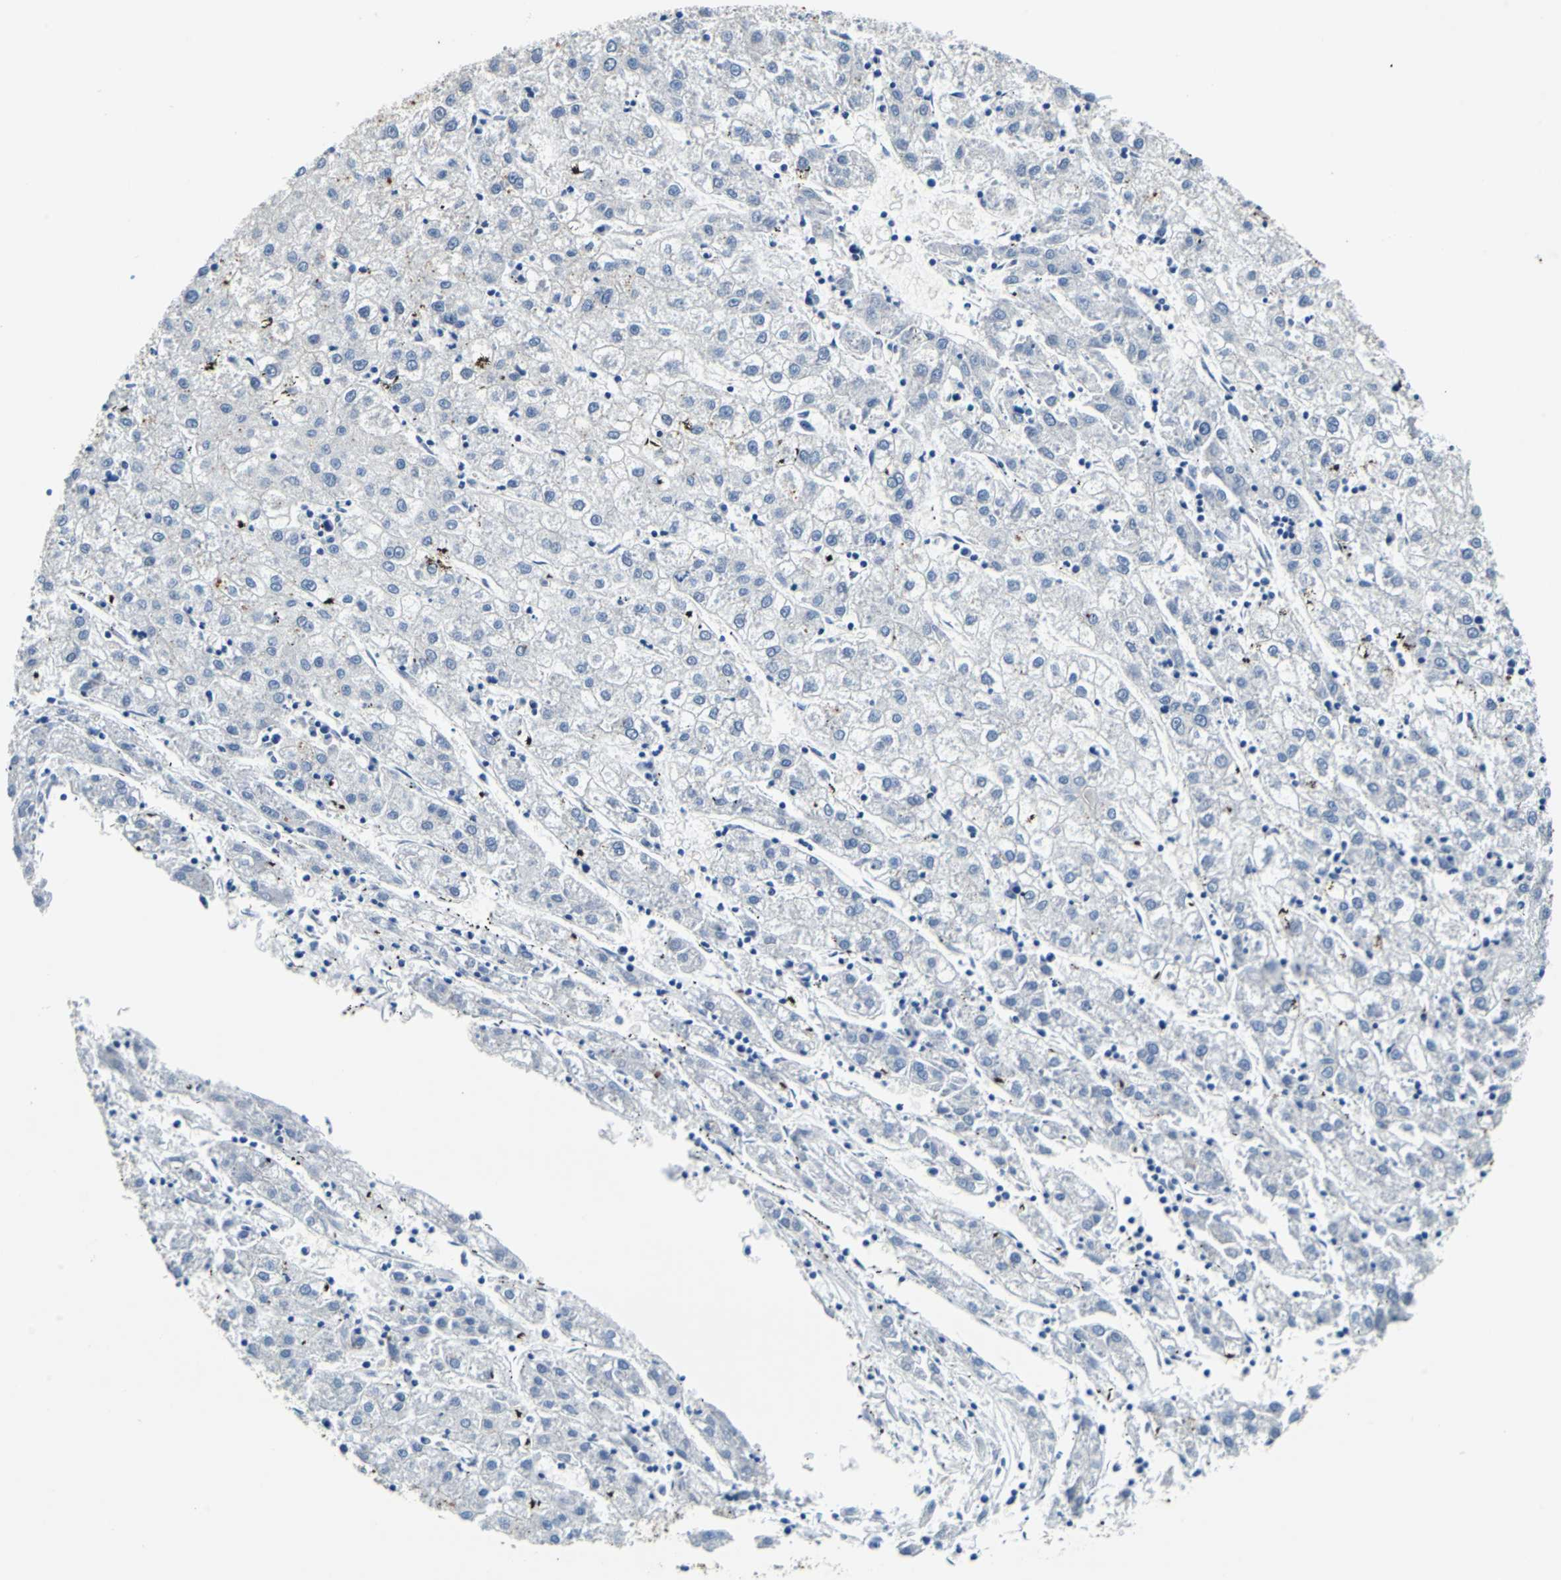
{"staining": {"intensity": "negative", "quantity": "none", "location": "none"}, "tissue": "liver cancer", "cell_type": "Tumor cells", "image_type": "cancer", "snomed": [{"axis": "morphology", "description": "Carcinoma, Hepatocellular, NOS"}, {"axis": "topography", "description": "Liver"}], "caption": "This is an immunohistochemistry (IHC) photomicrograph of liver hepatocellular carcinoma. There is no expression in tumor cells.", "gene": "TEX264", "patient": {"sex": "male", "age": 72}}